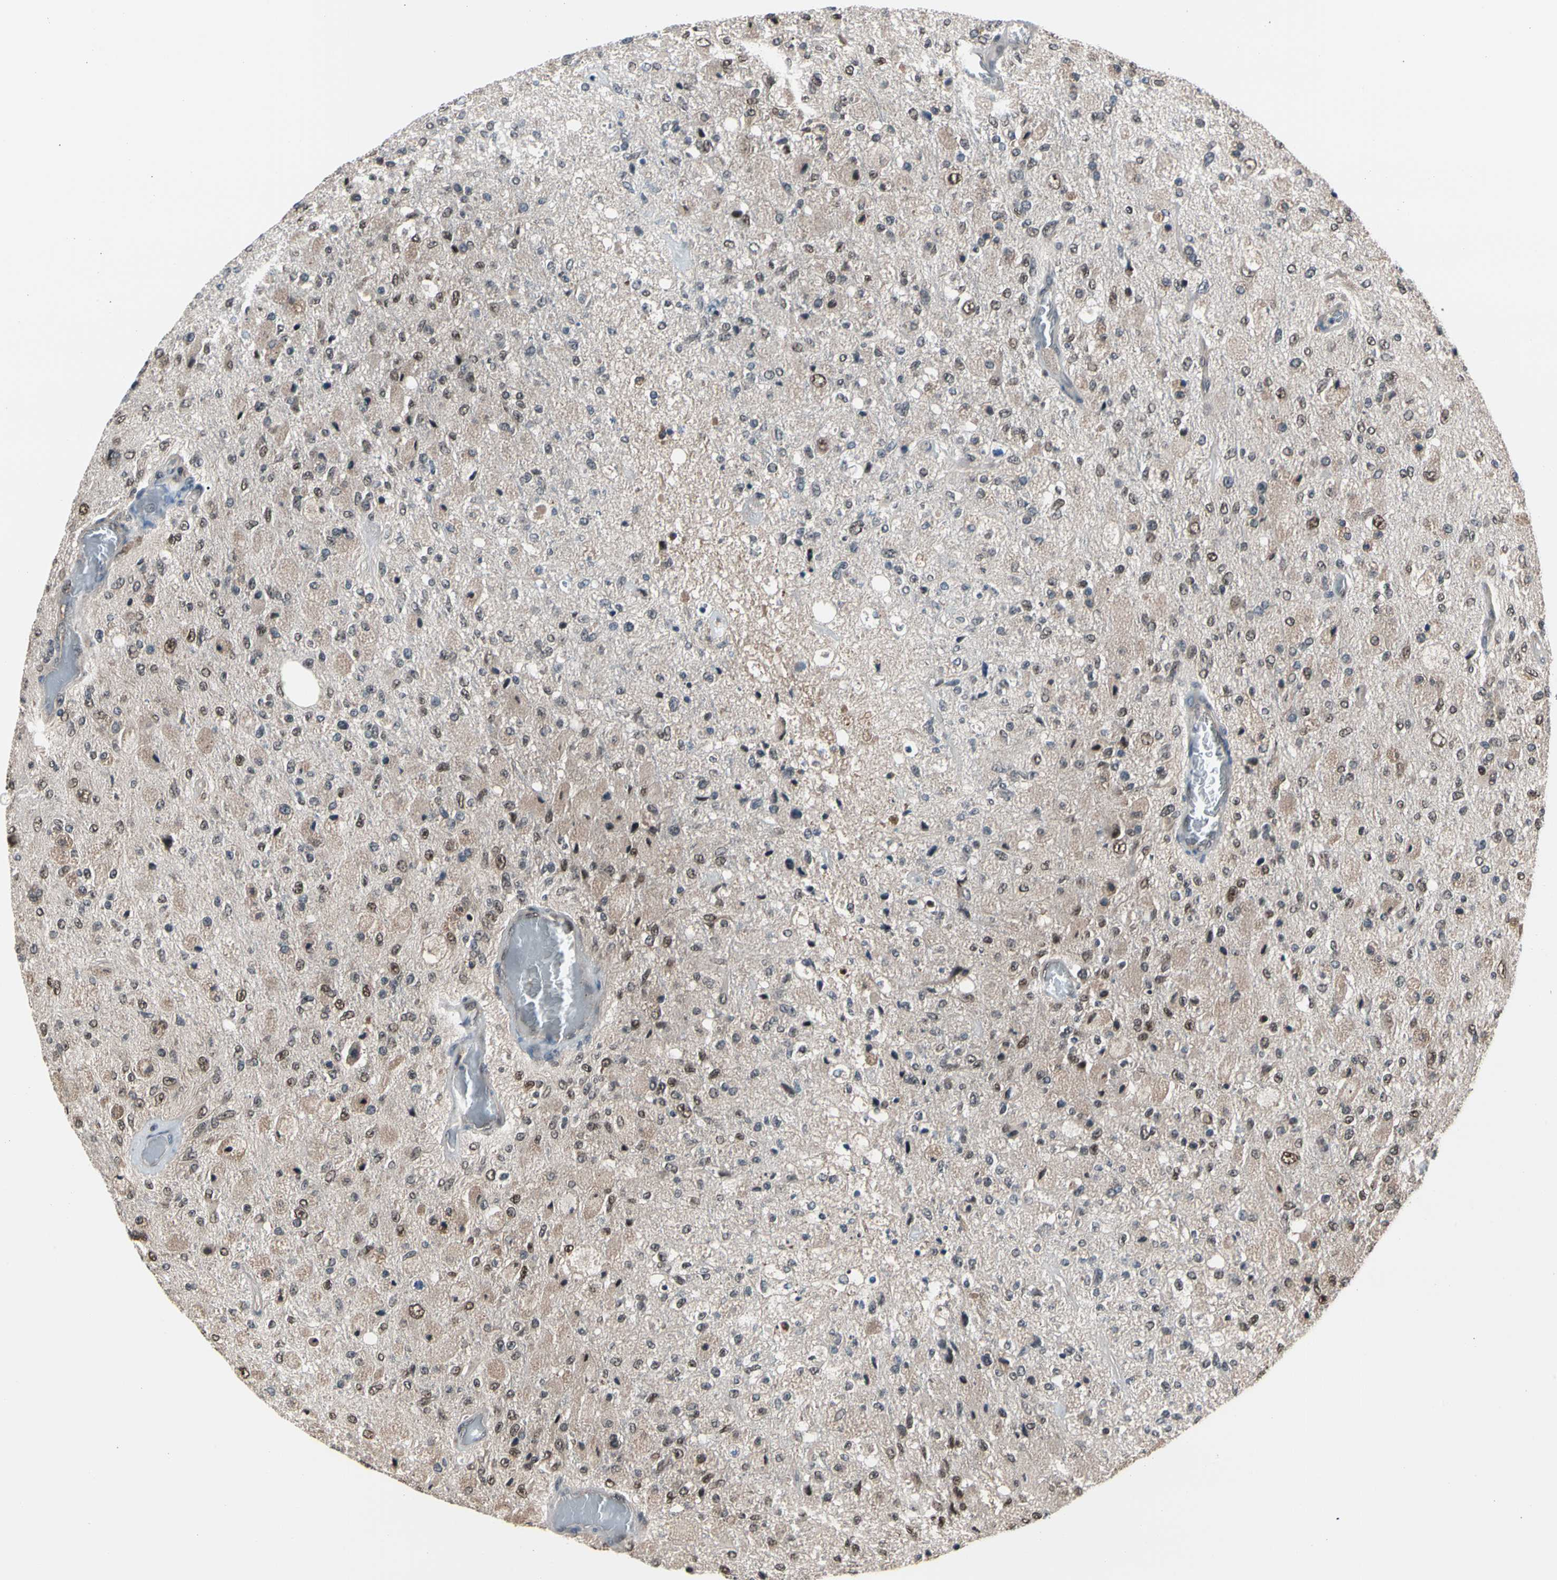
{"staining": {"intensity": "moderate", "quantity": "25%-75%", "location": "cytoplasmic/membranous,nuclear"}, "tissue": "glioma", "cell_type": "Tumor cells", "image_type": "cancer", "snomed": [{"axis": "morphology", "description": "Normal tissue, NOS"}, {"axis": "morphology", "description": "Glioma, malignant, High grade"}, {"axis": "topography", "description": "Cerebral cortex"}], "caption": "IHC of glioma shows medium levels of moderate cytoplasmic/membranous and nuclear expression in about 25%-75% of tumor cells.", "gene": "PSMA2", "patient": {"sex": "male", "age": 77}}